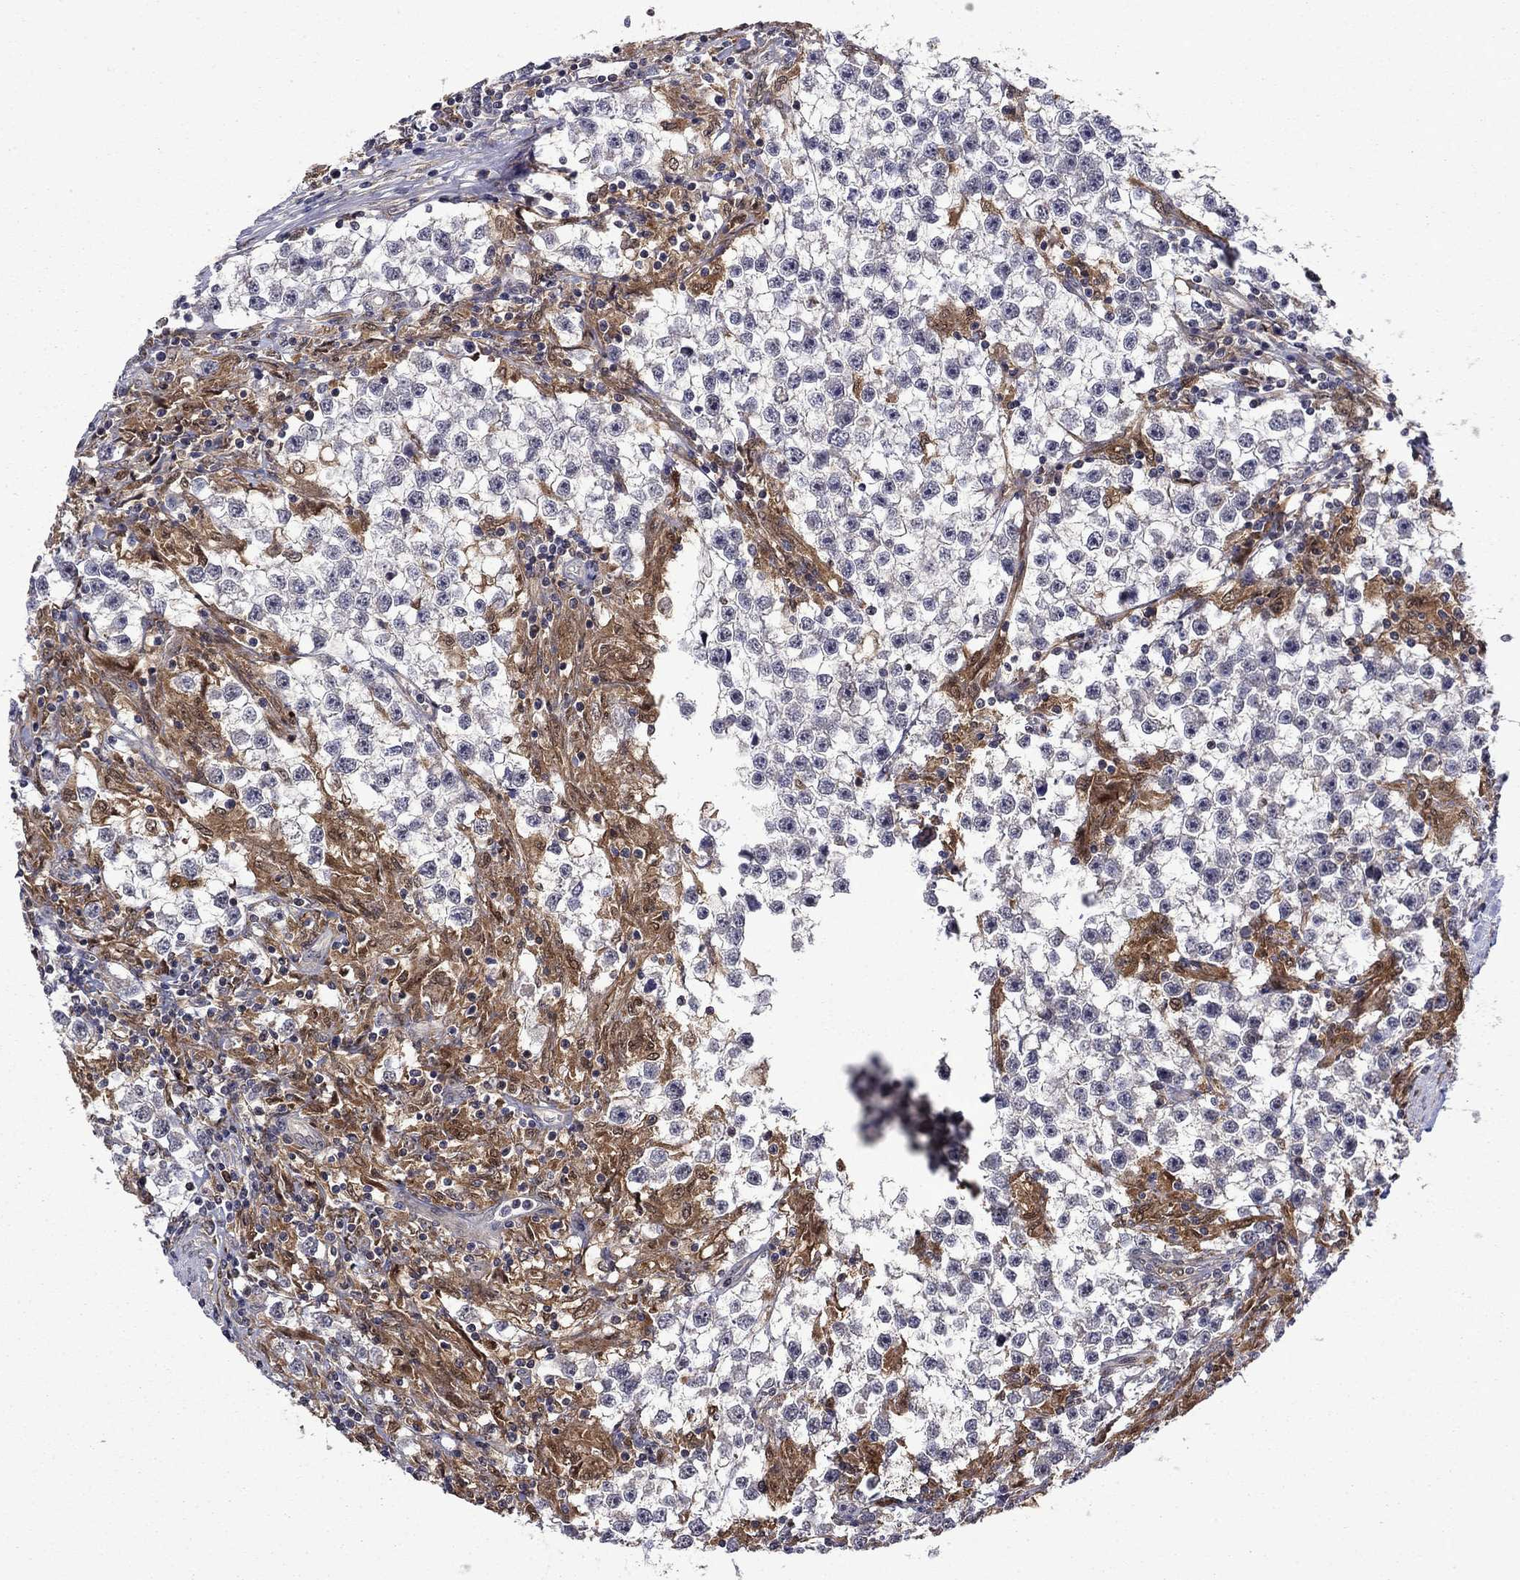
{"staining": {"intensity": "negative", "quantity": "none", "location": "none"}, "tissue": "testis cancer", "cell_type": "Tumor cells", "image_type": "cancer", "snomed": [{"axis": "morphology", "description": "Seminoma, NOS"}, {"axis": "topography", "description": "Testis"}], "caption": "There is no significant staining in tumor cells of seminoma (testis). (Stains: DAB immunohistochemistry (IHC) with hematoxylin counter stain, Microscopy: brightfield microscopy at high magnification).", "gene": "TPMT", "patient": {"sex": "male", "age": 59}}